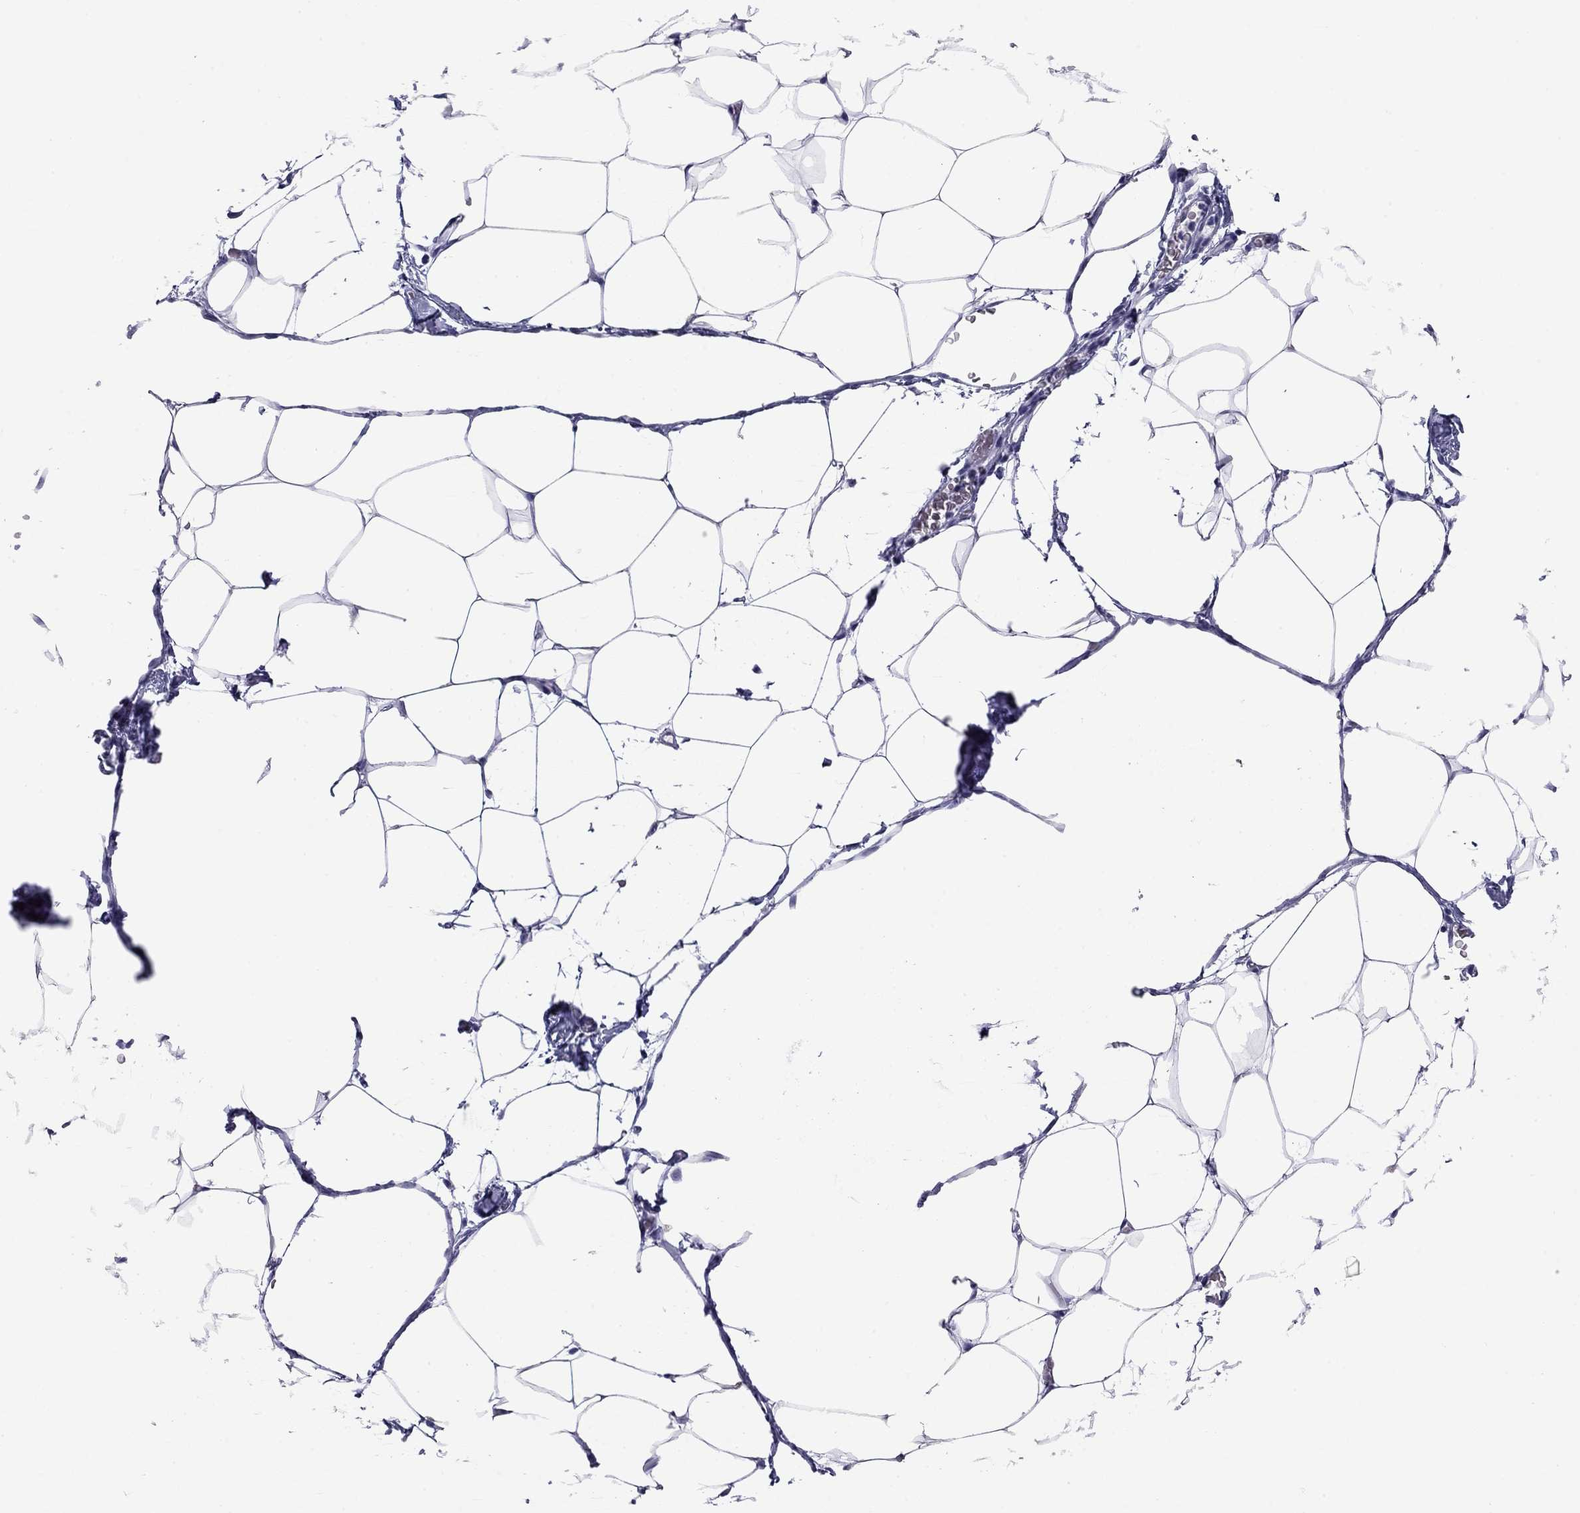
{"staining": {"intensity": "negative", "quantity": "none", "location": "none"}, "tissue": "adipose tissue", "cell_type": "Adipocytes", "image_type": "normal", "snomed": [{"axis": "morphology", "description": "Normal tissue, NOS"}, {"axis": "topography", "description": "Adipose tissue"}], "caption": "IHC photomicrograph of benign adipose tissue stained for a protein (brown), which exhibits no expression in adipocytes.", "gene": "ARMC12", "patient": {"sex": "male", "age": 57}}